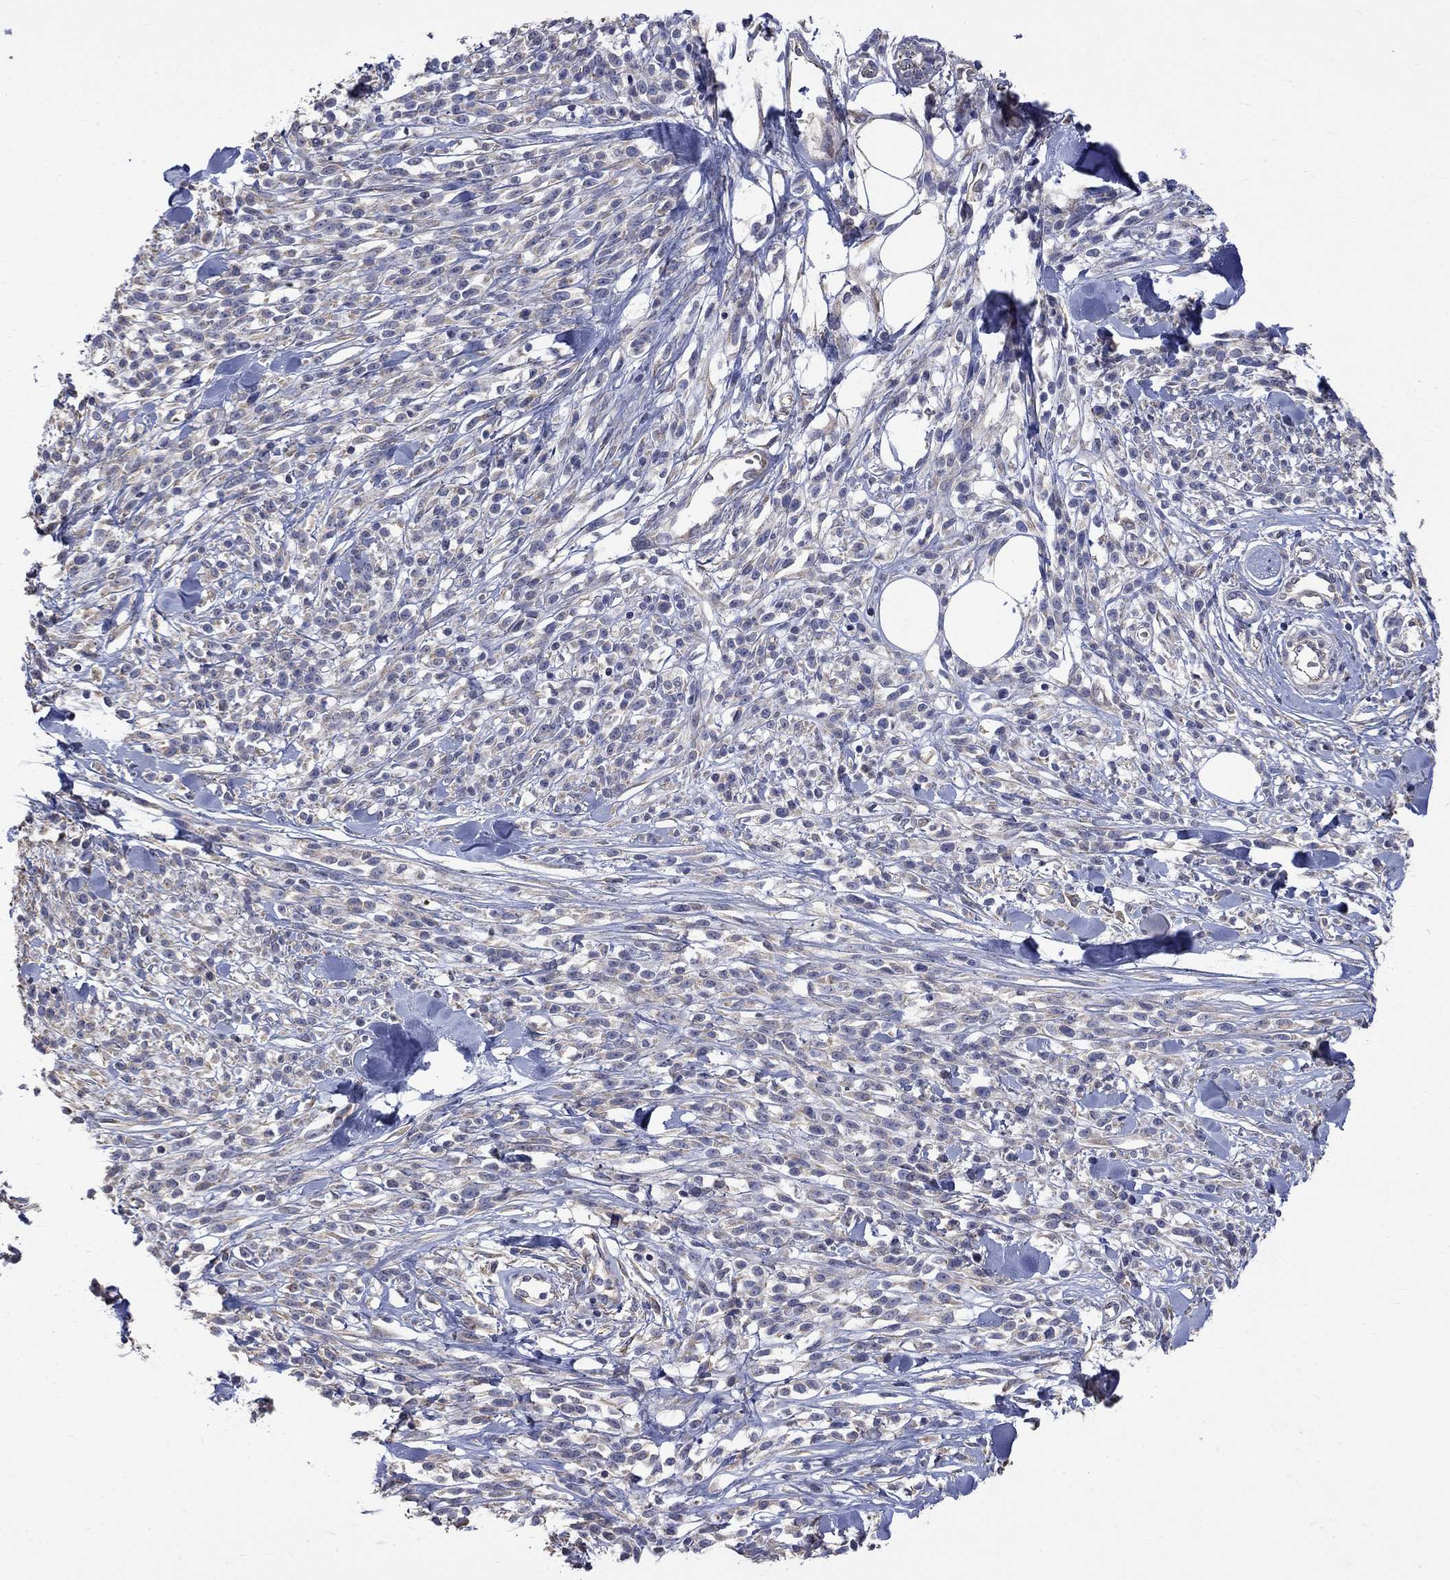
{"staining": {"intensity": "negative", "quantity": "none", "location": "none"}, "tissue": "melanoma", "cell_type": "Tumor cells", "image_type": "cancer", "snomed": [{"axis": "morphology", "description": "Malignant melanoma, NOS"}, {"axis": "topography", "description": "Skin"}, {"axis": "topography", "description": "Skin of trunk"}], "caption": "Protein analysis of melanoma reveals no significant expression in tumor cells. (Immunohistochemistry, brightfield microscopy, high magnification).", "gene": "CAMKK2", "patient": {"sex": "male", "age": 74}}